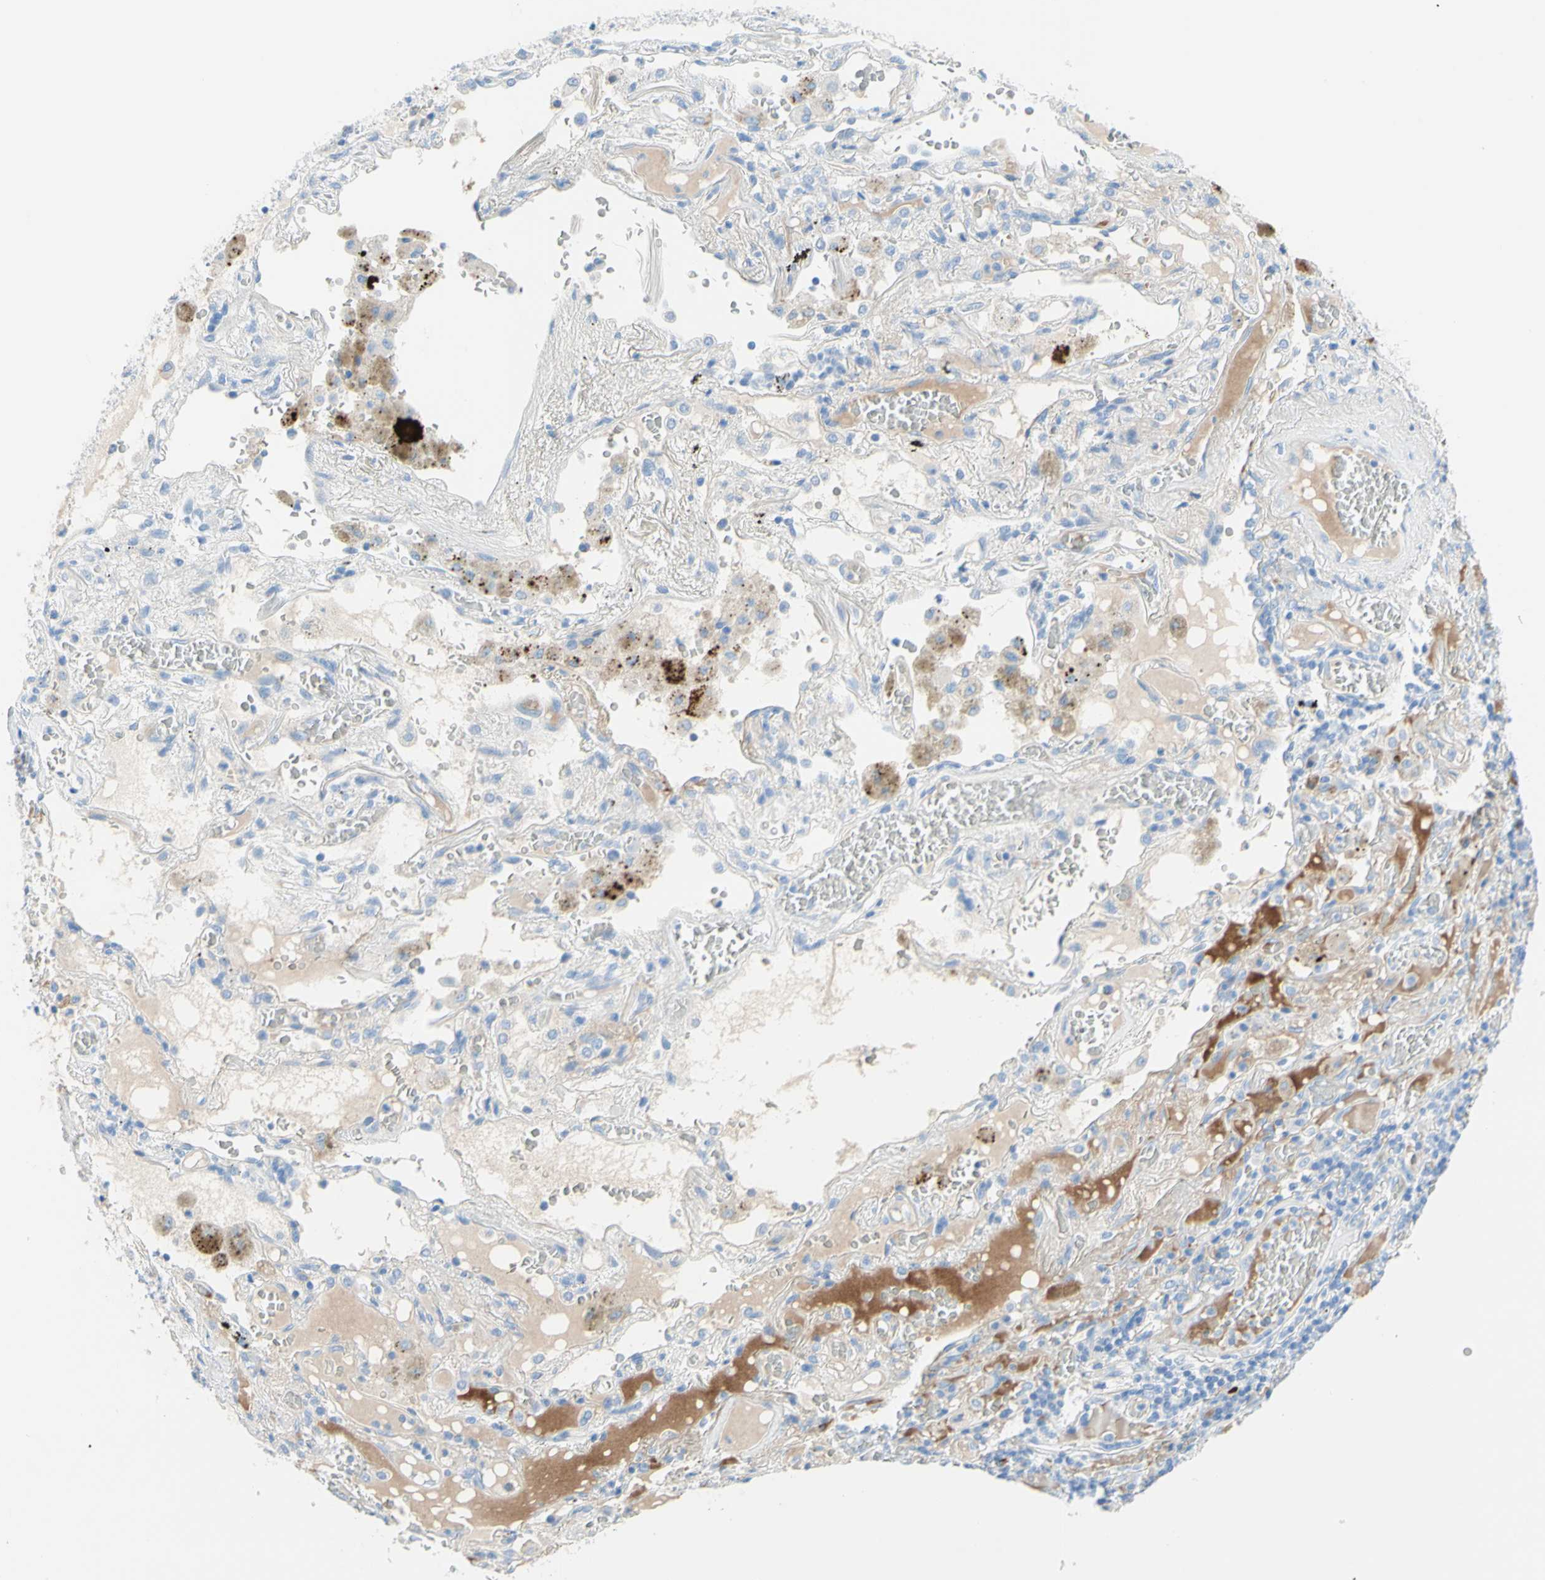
{"staining": {"intensity": "negative", "quantity": "none", "location": "none"}, "tissue": "lung cancer", "cell_type": "Tumor cells", "image_type": "cancer", "snomed": [{"axis": "morphology", "description": "Squamous cell carcinoma, NOS"}, {"axis": "topography", "description": "Lung"}], "caption": "Immunohistochemistry histopathology image of neoplastic tissue: human lung cancer (squamous cell carcinoma) stained with DAB exhibits no significant protein positivity in tumor cells.", "gene": "IL6ST", "patient": {"sex": "male", "age": 57}}